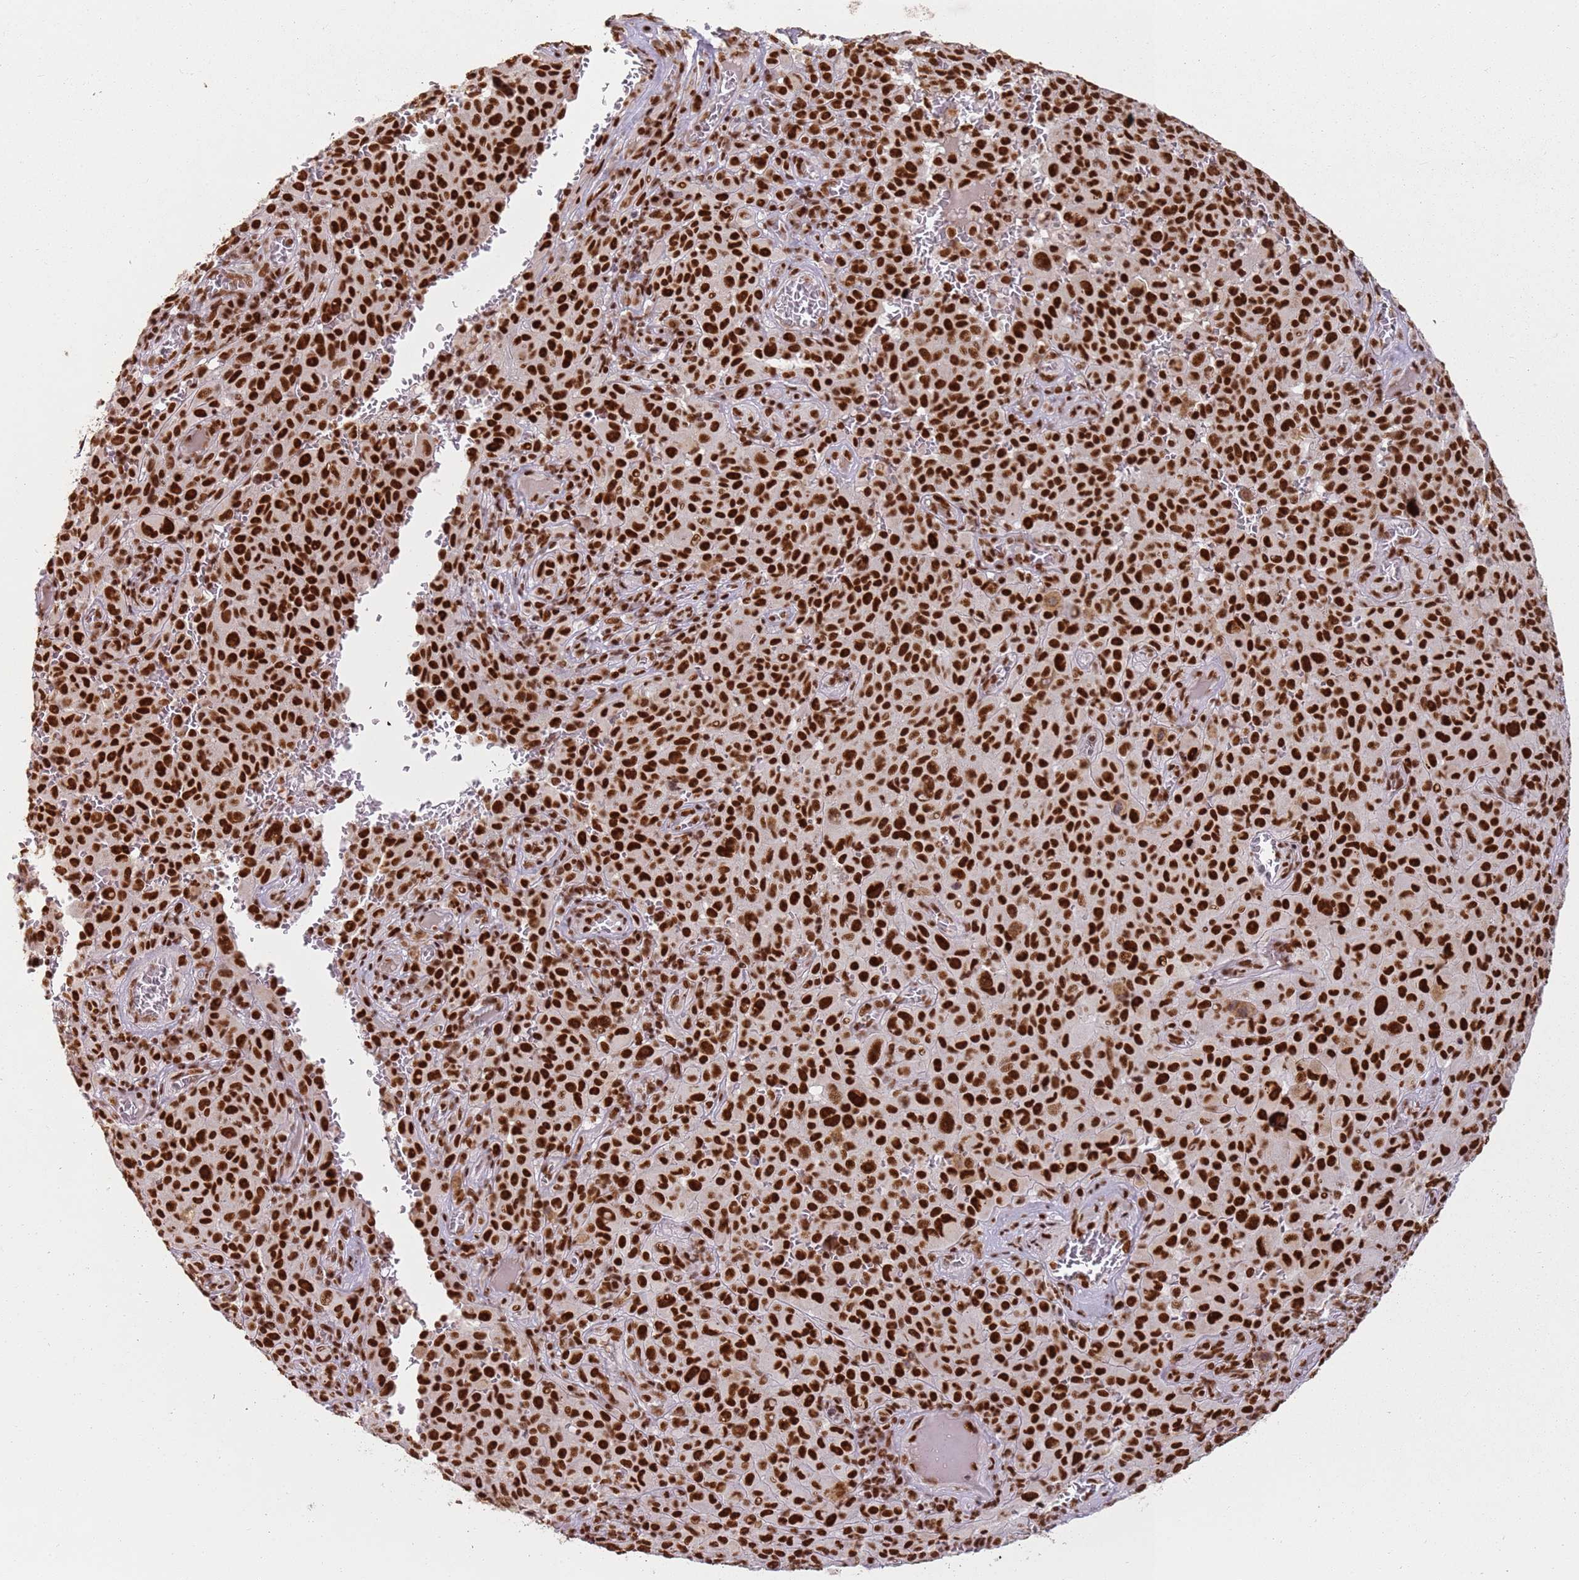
{"staining": {"intensity": "strong", "quantity": ">75%", "location": "nuclear"}, "tissue": "melanoma", "cell_type": "Tumor cells", "image_type": "cancer", "snomed": [{"axis": "morphology", "description": "Malignant melanoma, NOS"}, {"axis": "topography", "description": "Skin"}], "caption": "IHC staining of melanoma, which exhibits high levels of strong nuclear staining in about >75% of tumor cells indicating strong nuclear protein expression. The staining was performed using DAB (brown) for protein detection and nuclei were counterstained in hematoxylin (blue).", "gene": "TENT4A", "patient": {"sex": "female", "age": 82}}